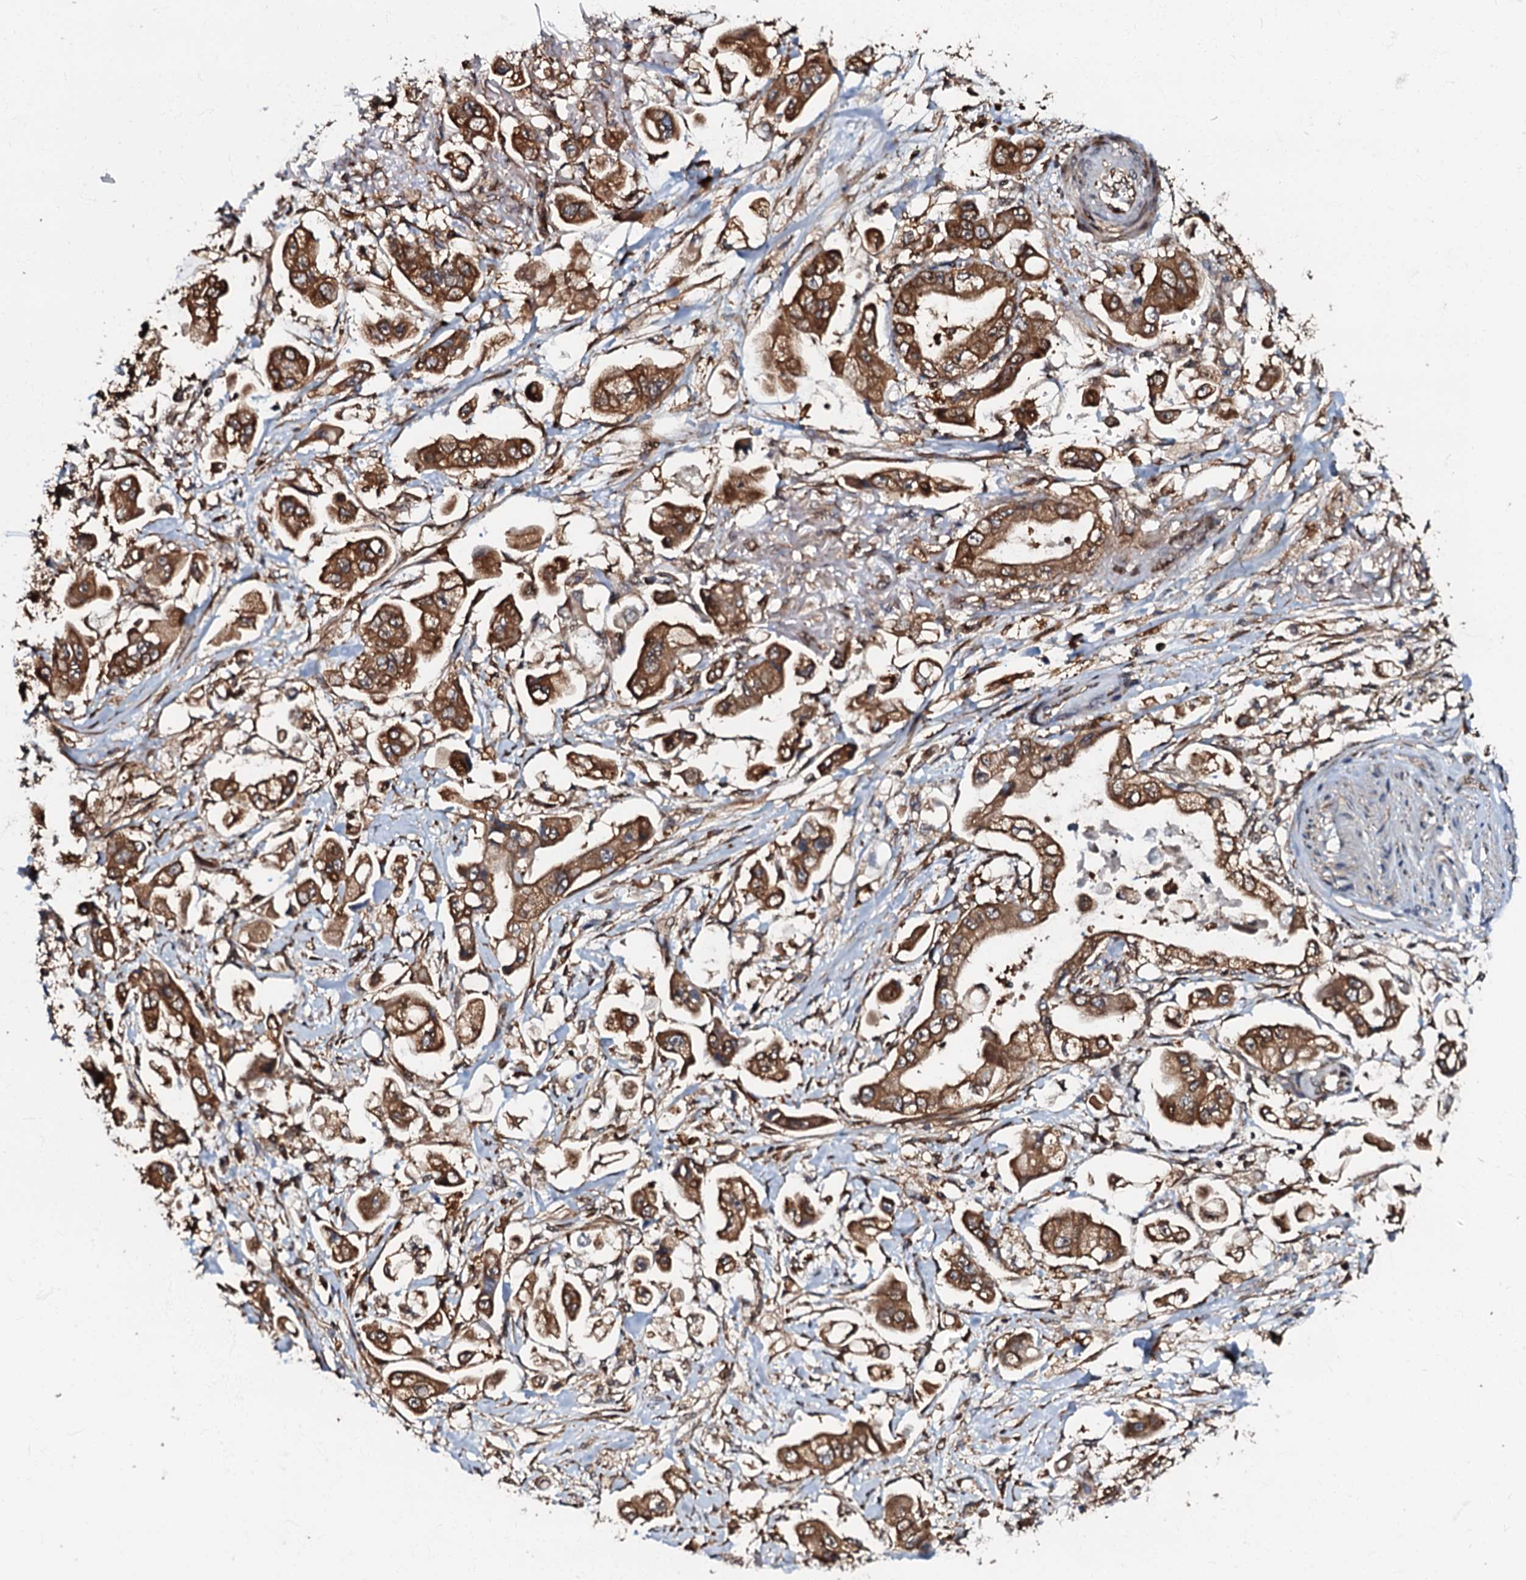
{"staining": {"intensity": "strong", "quantity": ">75%", "location": "cytoplasmic/membranous"}, "tissue": "stomach cancer", "cell_type": "Tumor cells", "image_type": "cancer", "snomed": [{"axis": "morphology", "description": "Adenocarcinoma, NOS"}, {"axis": "topography", "description": "Stomach"}], "caption": "IHC histopathology image of human stomach cancer stained for a protein (brown), which reveals high levels of strong cytoplasmic/membranous positivity in approximately >75% of tumor cells.", "gene": "OSBP", "patient": {"sex": "male", "age": 62}}